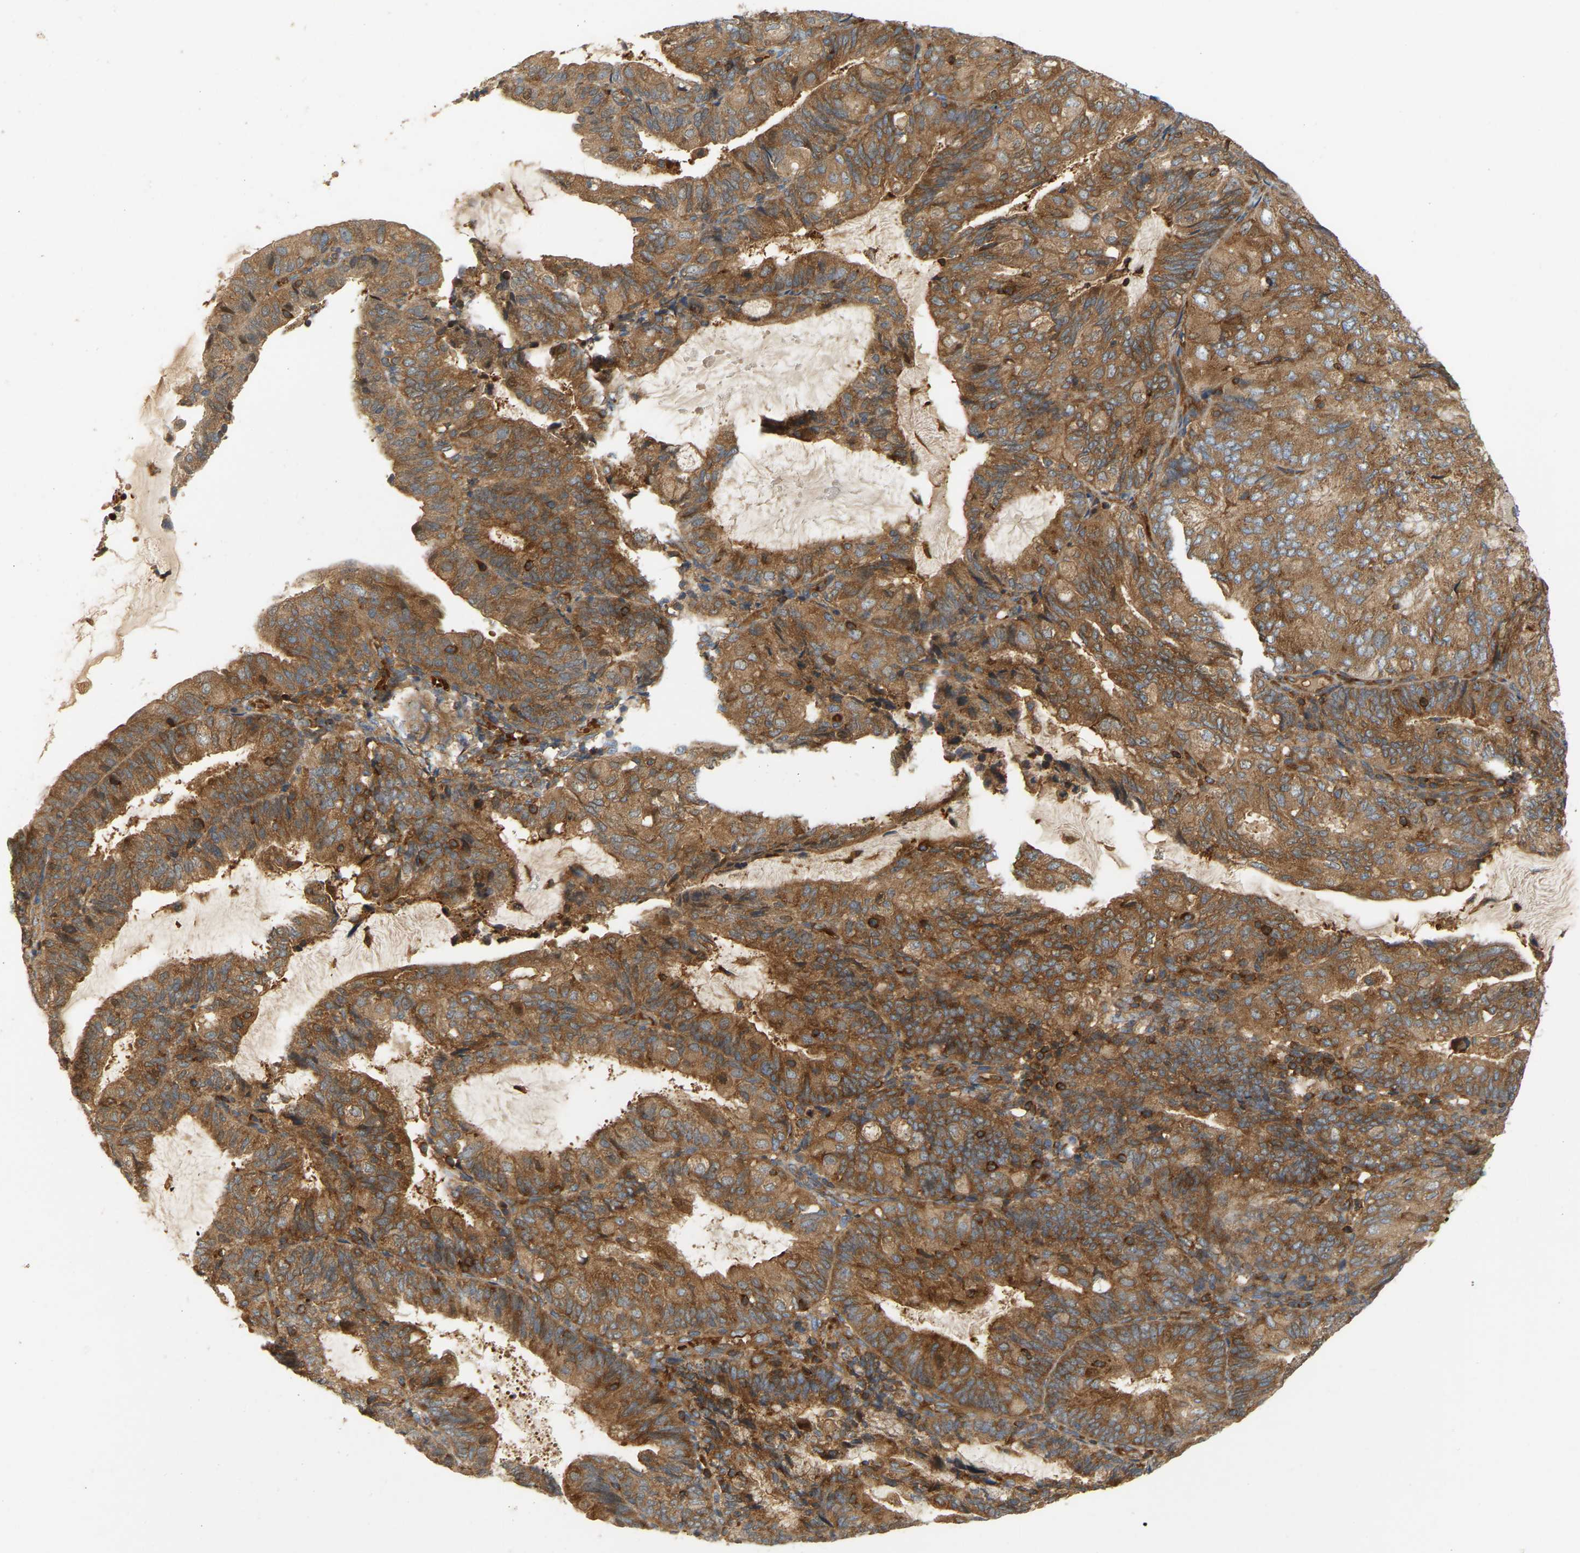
{"staining": {"intensity": "moderate", "quantity": ">75%", "location": "cytoplasmic/membranous"}, "tissue": "endometrial cancer", "cell_type": "Tumor cells", "image_type": "cancer", "snomed": [{"axis": "morphology", "description": "Adenocarcinoma, NOS"}, {"axis": "topography", "description": "Endometrium"}], "caption": "The immunohistochemical stain labels moderate cytoplasmic/membranous expression in tumor cells of endometrial cancer (adenocarcinoma) tissue.", "gene": "AKAP13", "patient": {"sex": "female", "age": 81}}